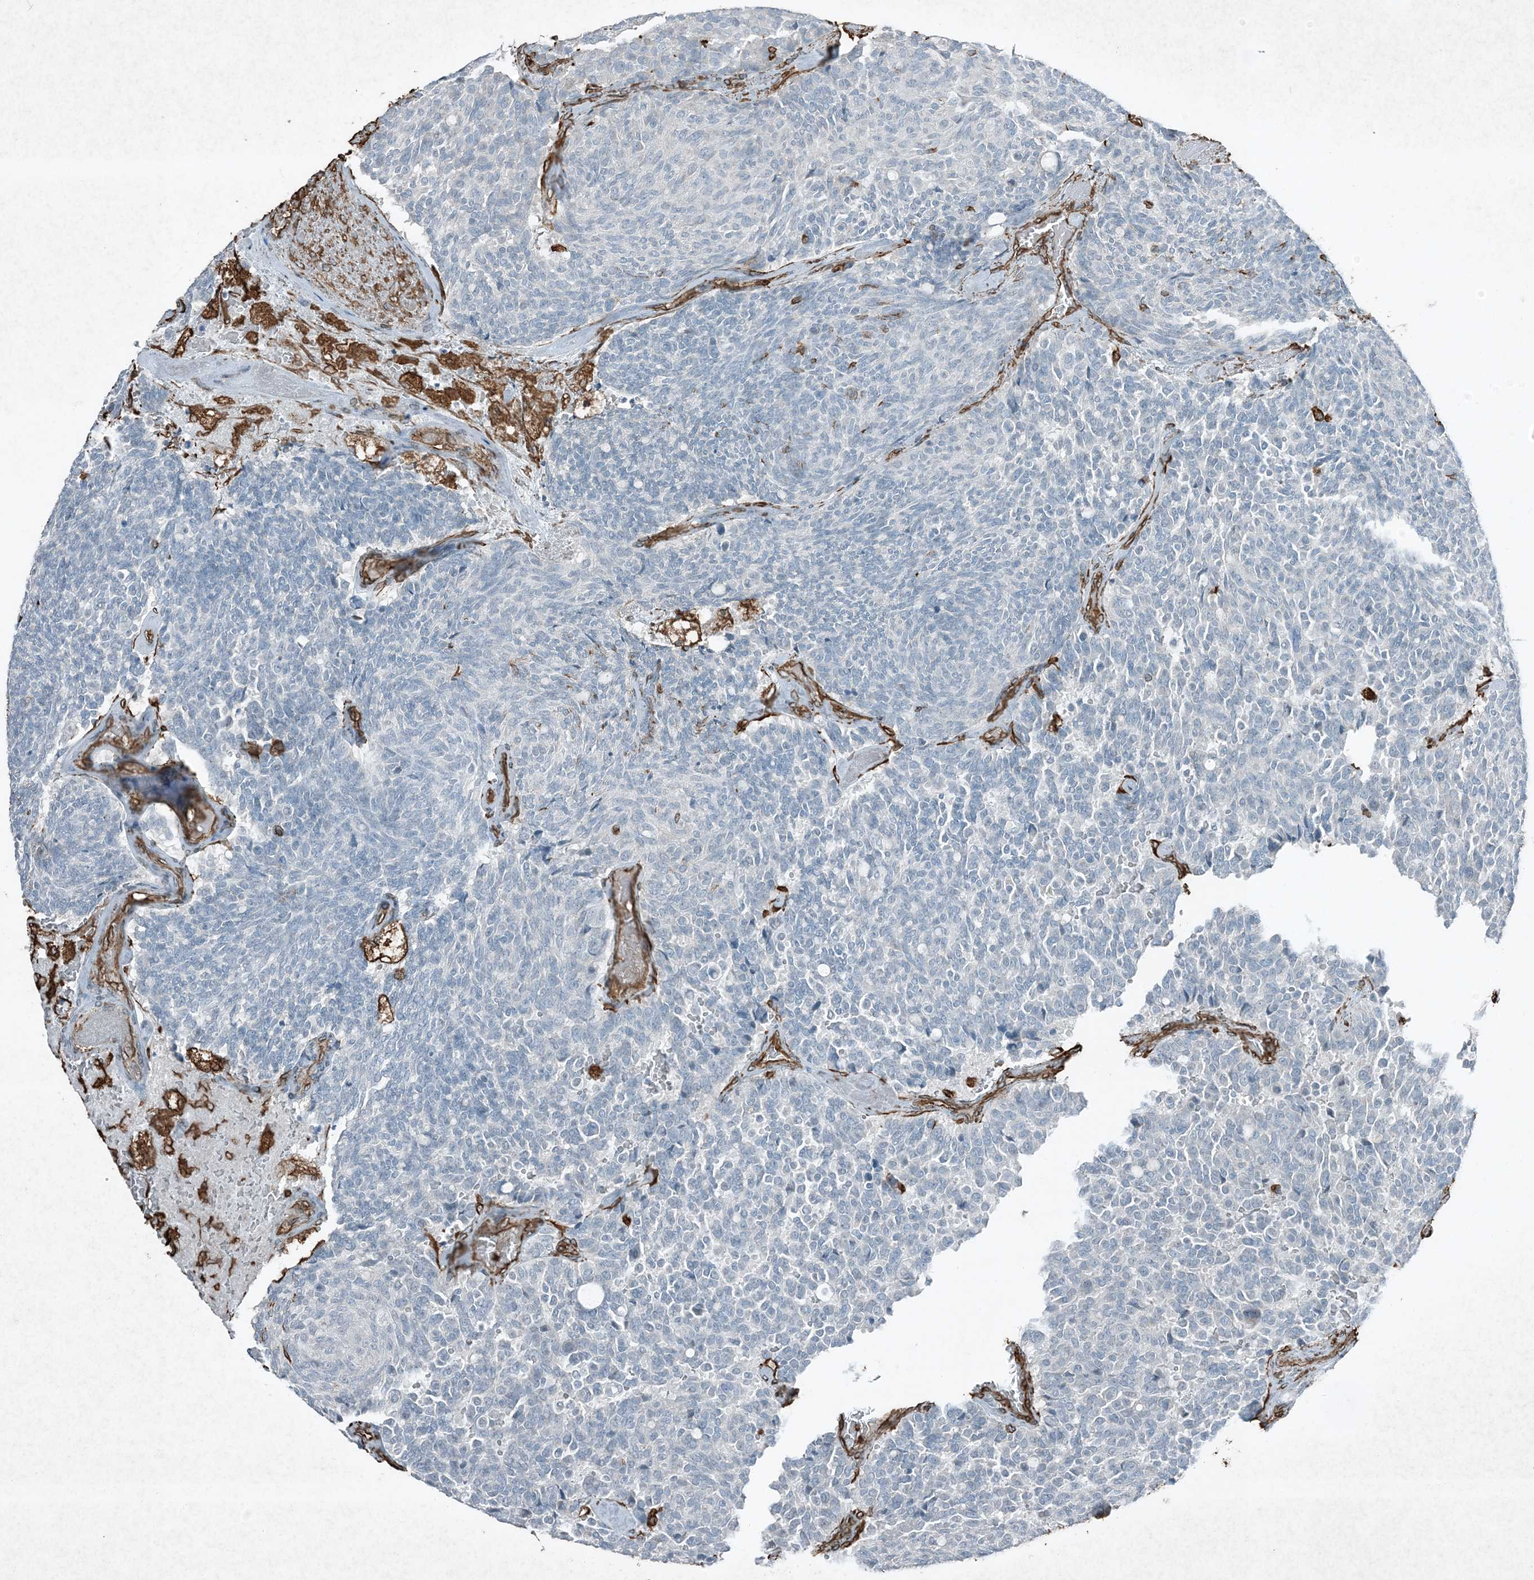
{"staining": {"intensity": "negative", "quantity": "none", "location": "none"}, "tissue": "carcinoid", "cell_type": "Tumor cells", "image_type": "cancer", "snomed": [{"axis": "morphology", "description": "Carcinoid, malignant, NOS"}, {"axis": "topography", "description": "Pancreas"}], "caption": "An image of human carcinoid (malignant) is negative for staining in tumor cells. (Immunohistochemistry (ihc), brightfield microscopy, high magnification).", "gene": "RYK", "patient": {"sex": "female", "age": 54}}